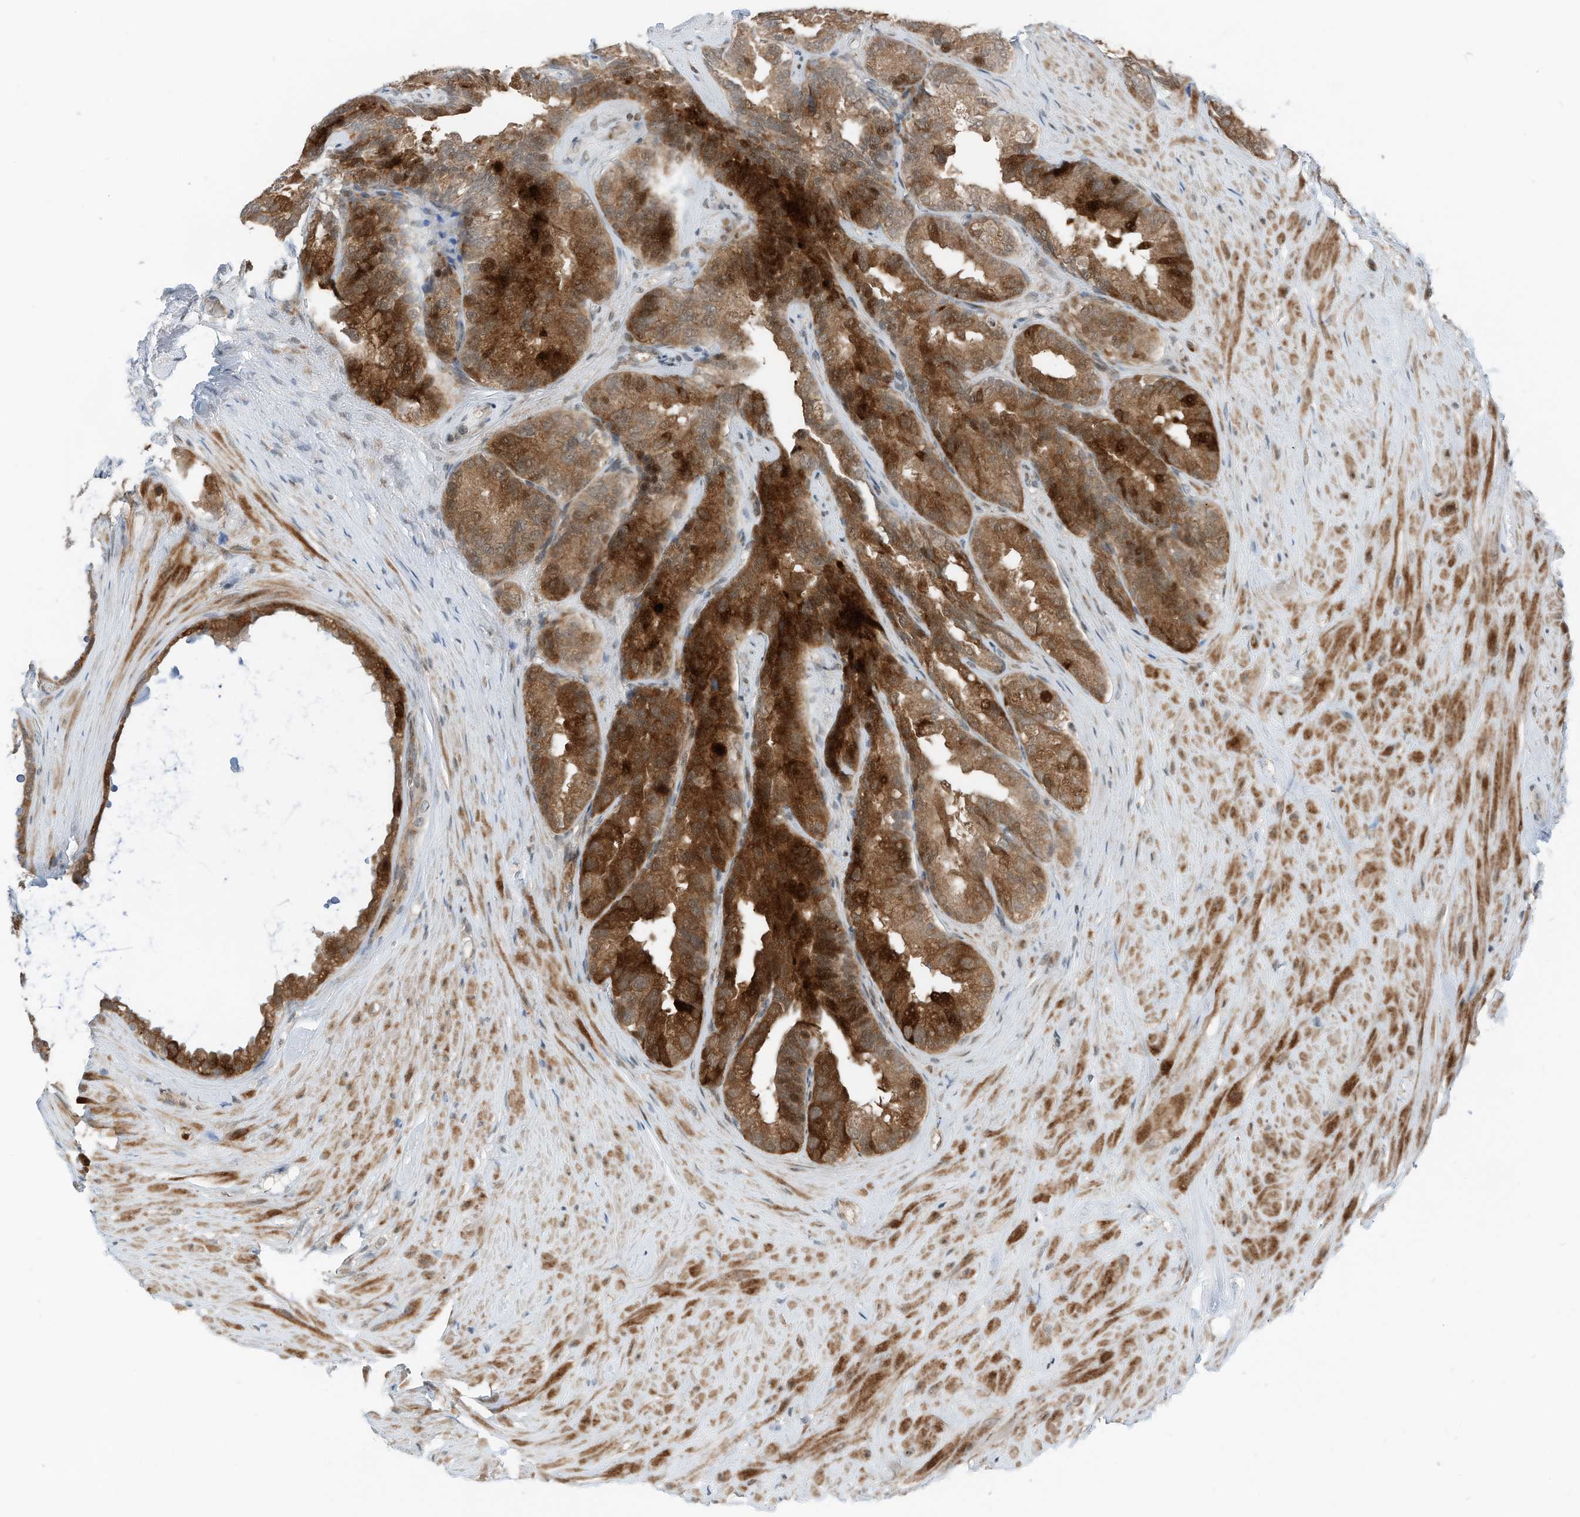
{"staining": {"intensity": "strong", "quantity": ">75%", "location": "cytoplasmic/membranous"}, "tissue": "seminal vesicle", "cell_type": "Glandular cells", "image_type": "normal", "snomed": [{"axis": "morphology", "description": "Normal tissue, NOS"}, {"axis": "topography", "description": "Seminal veicle"}], "caption": "A photomicrograph of human seminal vesicle stained for a protein demonstrates strong cytoplasmic/membranous brown staining in glandular cells. Nuclei are stained in blue.", "gene": "RMND1", "patient": {"sex": "male", "age": 80}}